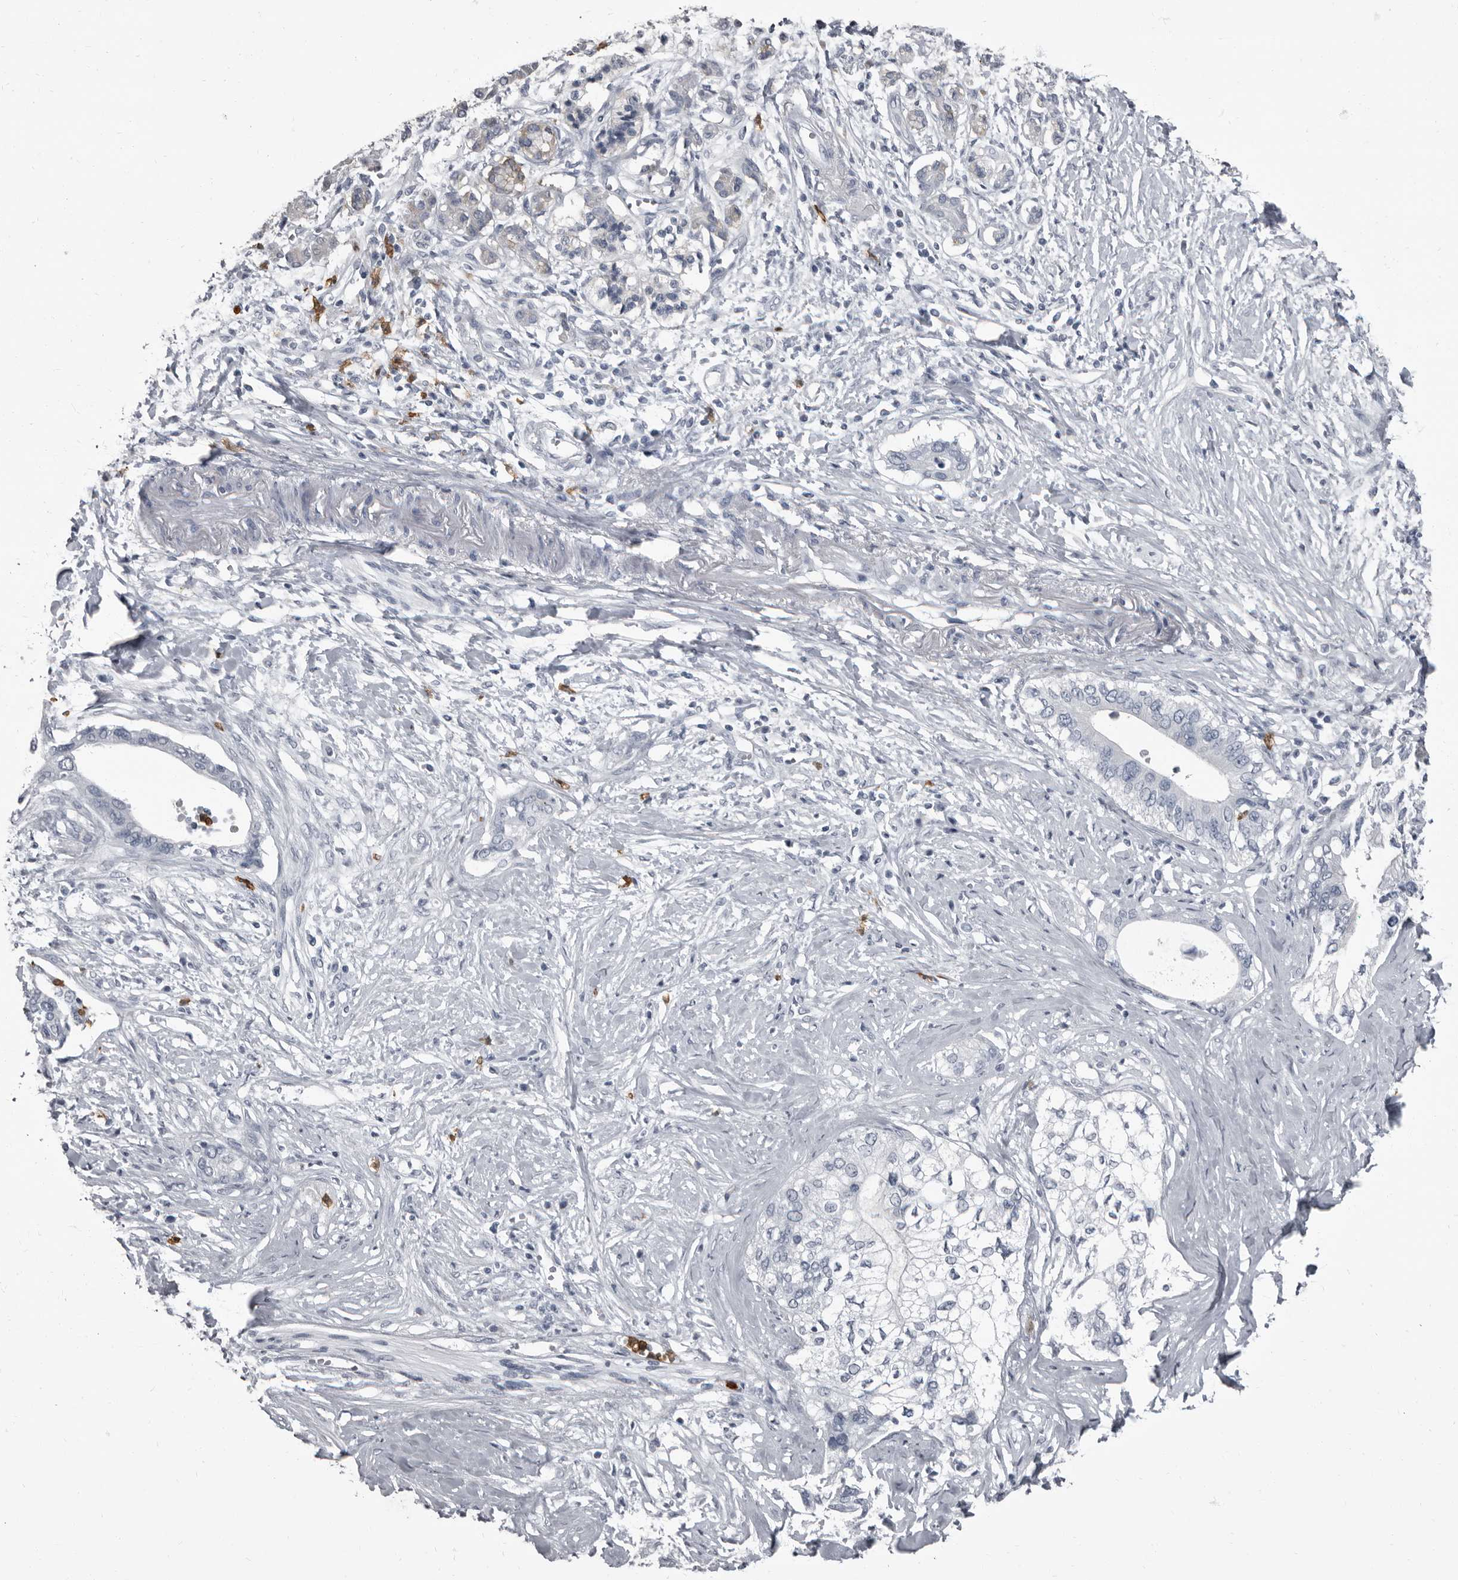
{"staining": {"intensity": "negative", "quantity": "none", "location": "none"}, "tissue": "pancreatic cancer", "cell_type": "Tumor cells", "image_type": "cancer", "snomed": [{"axis": "morphology", "description": "Normal tissue, NOS"}, {"axis": "morphology", "description": "Adenocarcinoma, NOS"}, {"axis": "topography", "description": "Pancreas"}, {"axis": "topography", "description": "Peripheral nerve tissue"}], "caption": "Tumor cells show no significant protein positivity in pancreatic adenocarcinoma.", "gene": "TPD52L1", "patient": {"sex": "male", "age": 59}}